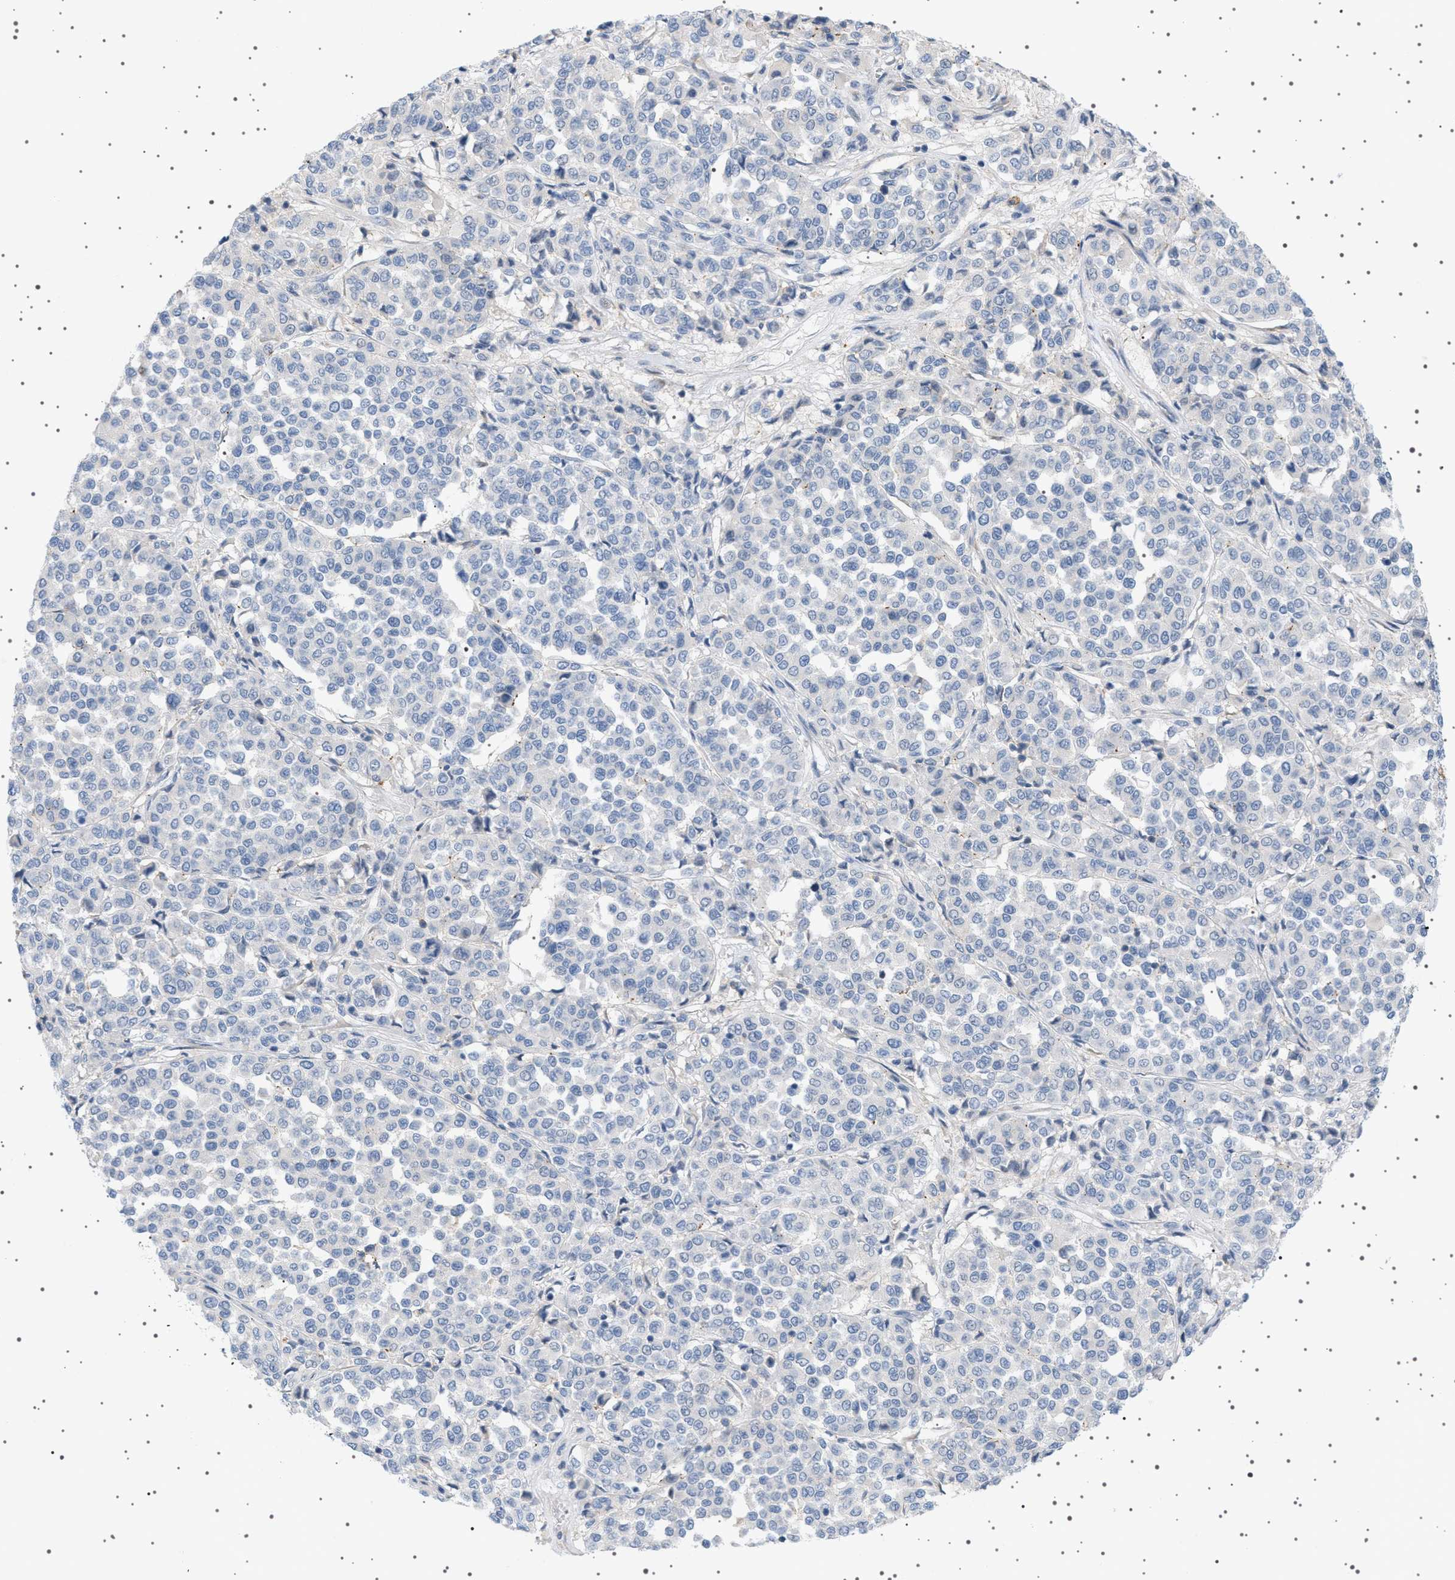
{"staining": {"intensity": "negative", "quantity": "none", "location": "none"}, "tissue": "melanoma", "cell_type": "Tumor cells", "image_type": "cancer", "snomed": [{"axis": "morphology", "description": "Malignant melanoma, Metastatic site"}, {"axis": "topography", "description": "Pancreas"}], "caption": "This image is of melanoma stained with IHC to label a protein in brown with the nuclei are counter-stained blue. There is no expression in tumor cells. (Brightfield microscopy of DAB (3,3'-diaminobenzidine) immunohistochemistry (IHC) at high magnification).", "gene": "ADCY10", "patient": {"sex": "female", "age": 30}}